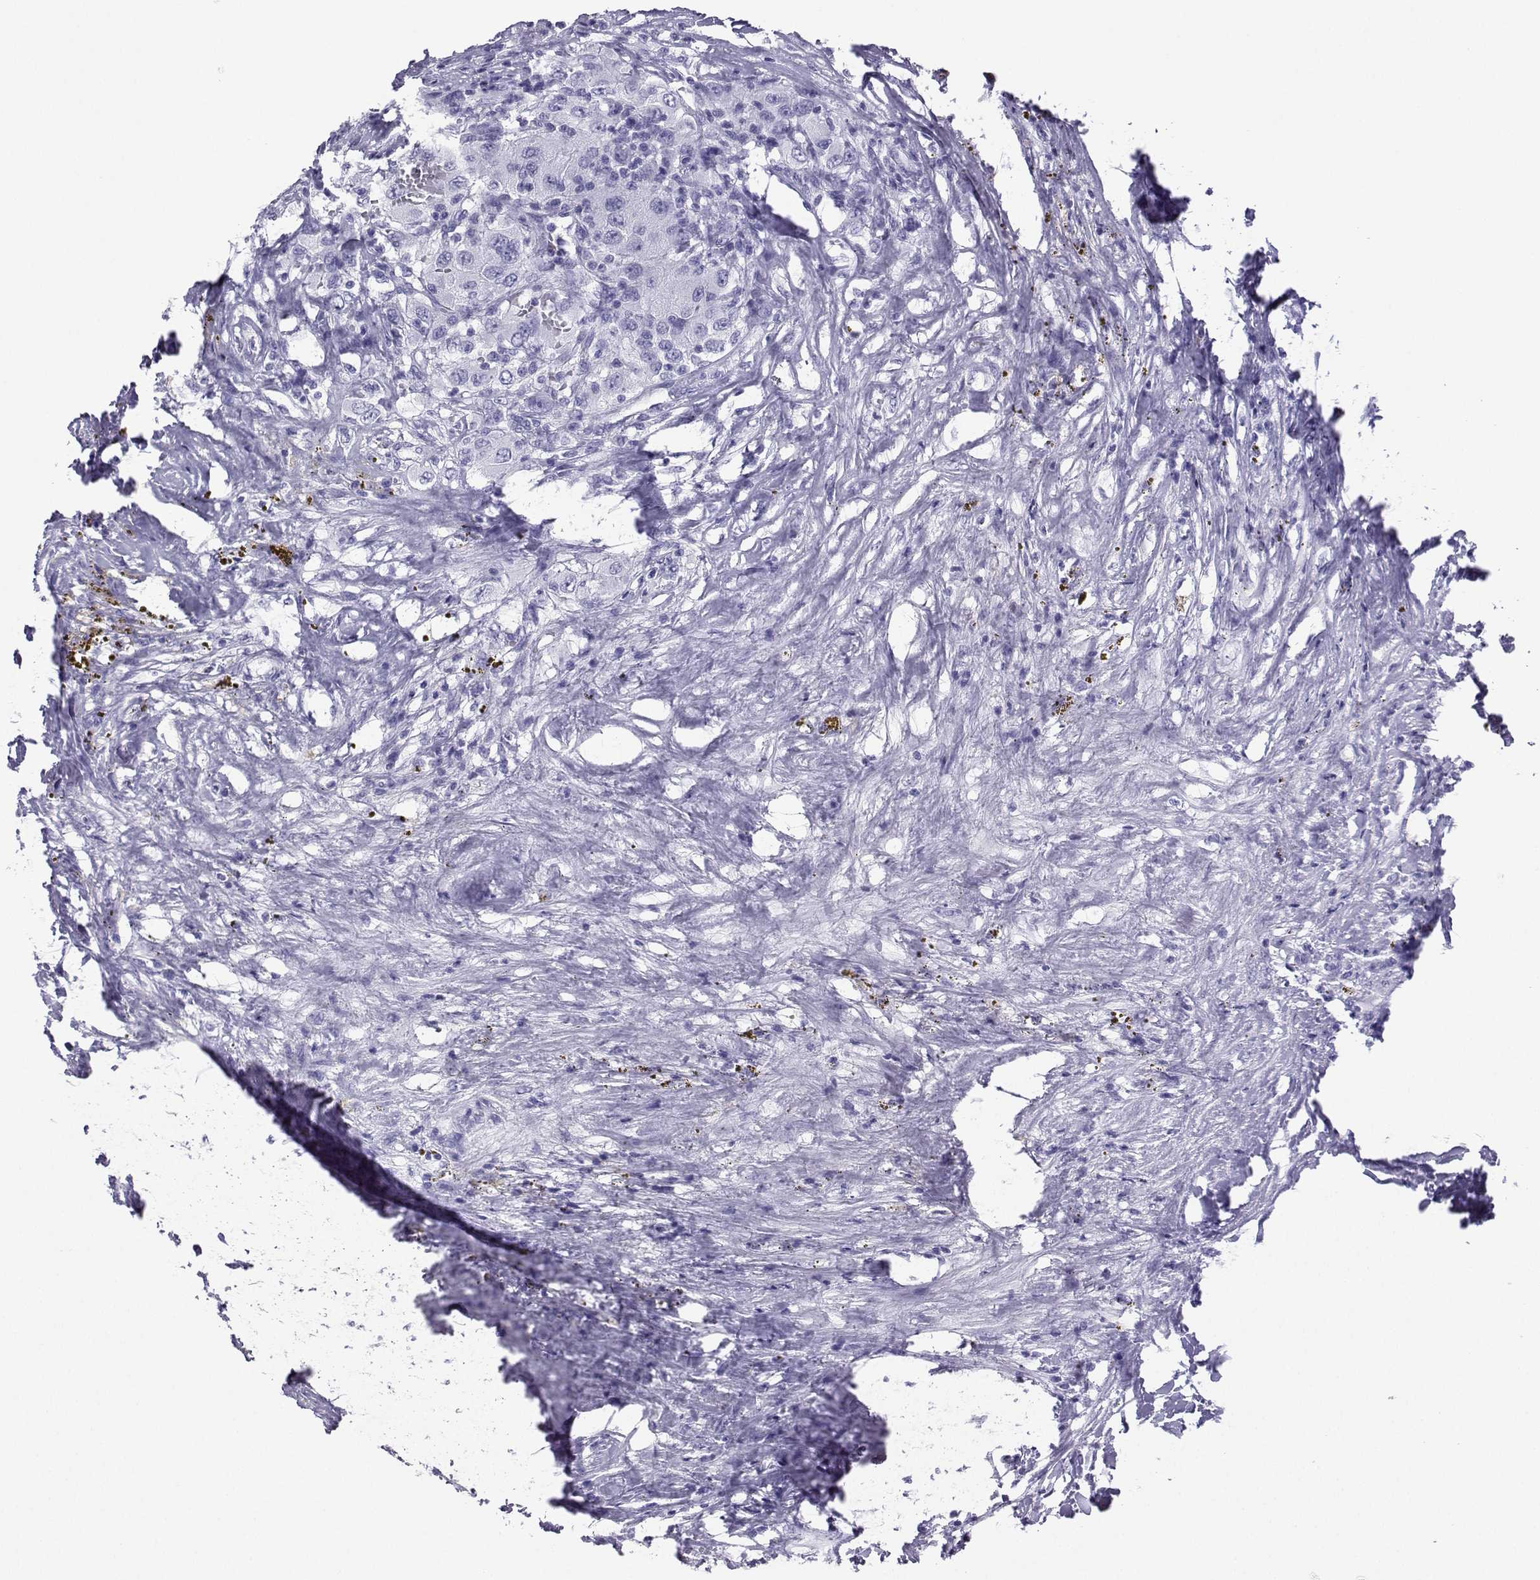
{"staining": {"intensity": "negative", "quantity": "none", "location": "none"}, "tissue": "renal cancer", "cell_type": "Tumor cells", "image_type": "cancer", "snomed": [{"axis": "morphology", "description": "Adenocarcinoma, NOS"}, {"axis": "topography", "description": "Kidney"}], "caption": "Immunohistochemical staining of human renal cancer exhibits no significant positivity in tumor cells. (Stains: DAB immunohistochemistry (IHC) with hematoxylin counter stain, Microscopy: brightfield microscopy at high magnification).", "gene": "LORICRIN", "patient": {"sex": "female", "age": 67}}